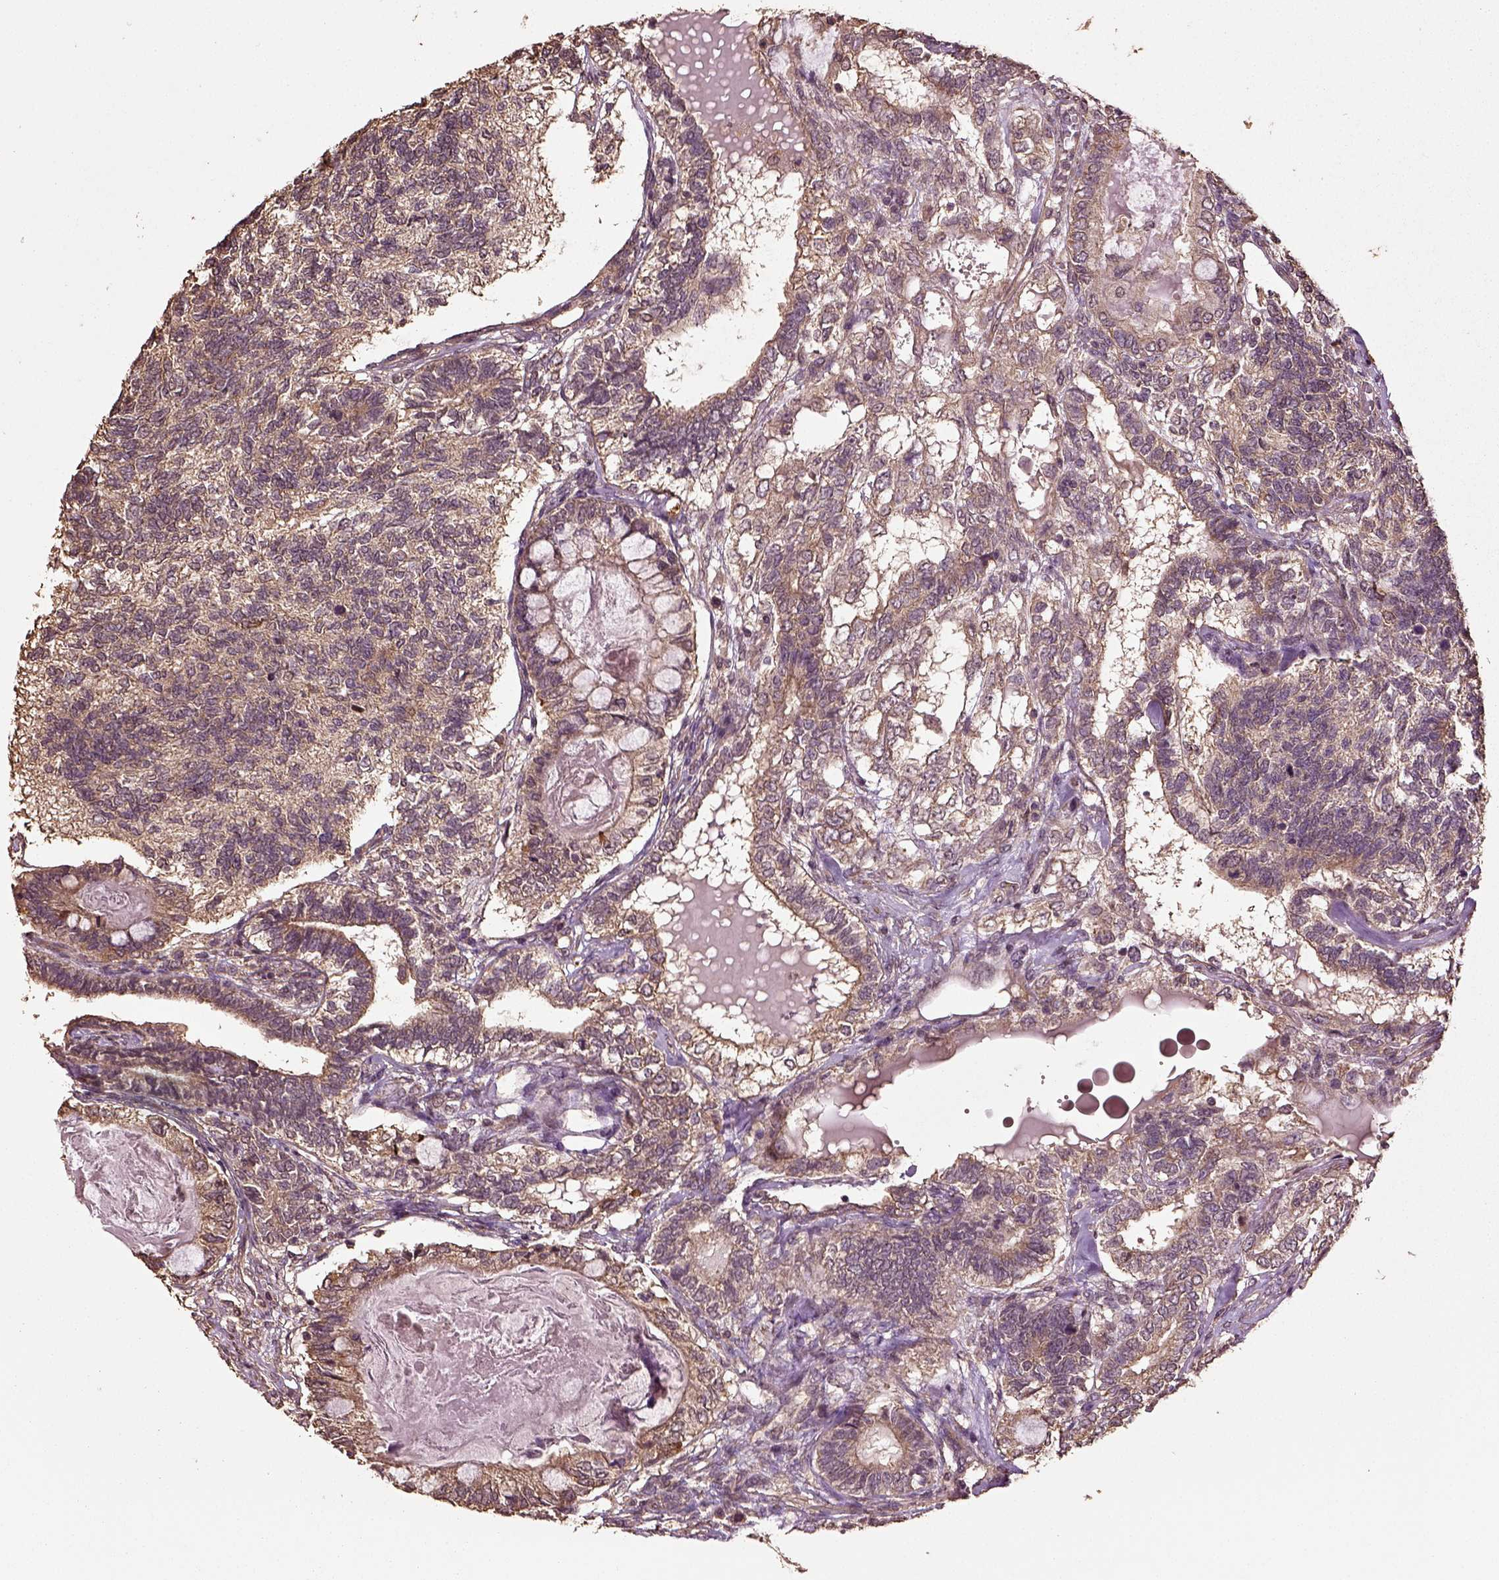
{"staining": {"intensity": "moderate", "quantity": "25%-75%", "location": "cytoplasmic/membranous"}, "tissue": "testis cancer", "cell_type": "Tumor cells", "image_type": "cancer", "snomed": [{"axis": "morphology", "description": "Seminoma, NOS"}, {"axis": "morphology", "description": "Carcinoma, Embryonal, NOS"}, {"axis": "topography", "description": "Testis"}], "caption": "Immunohistochemistry (IHC) micrograph of embryonal carcinoma (testis) stained for a protein (brown), which reveals medium levels of moderate cytoplasmic/membranous expression in about 25%-75% of tumor cells.", "gene": "ERV3-1", "patient": {"sex": "male", "age": 41}}